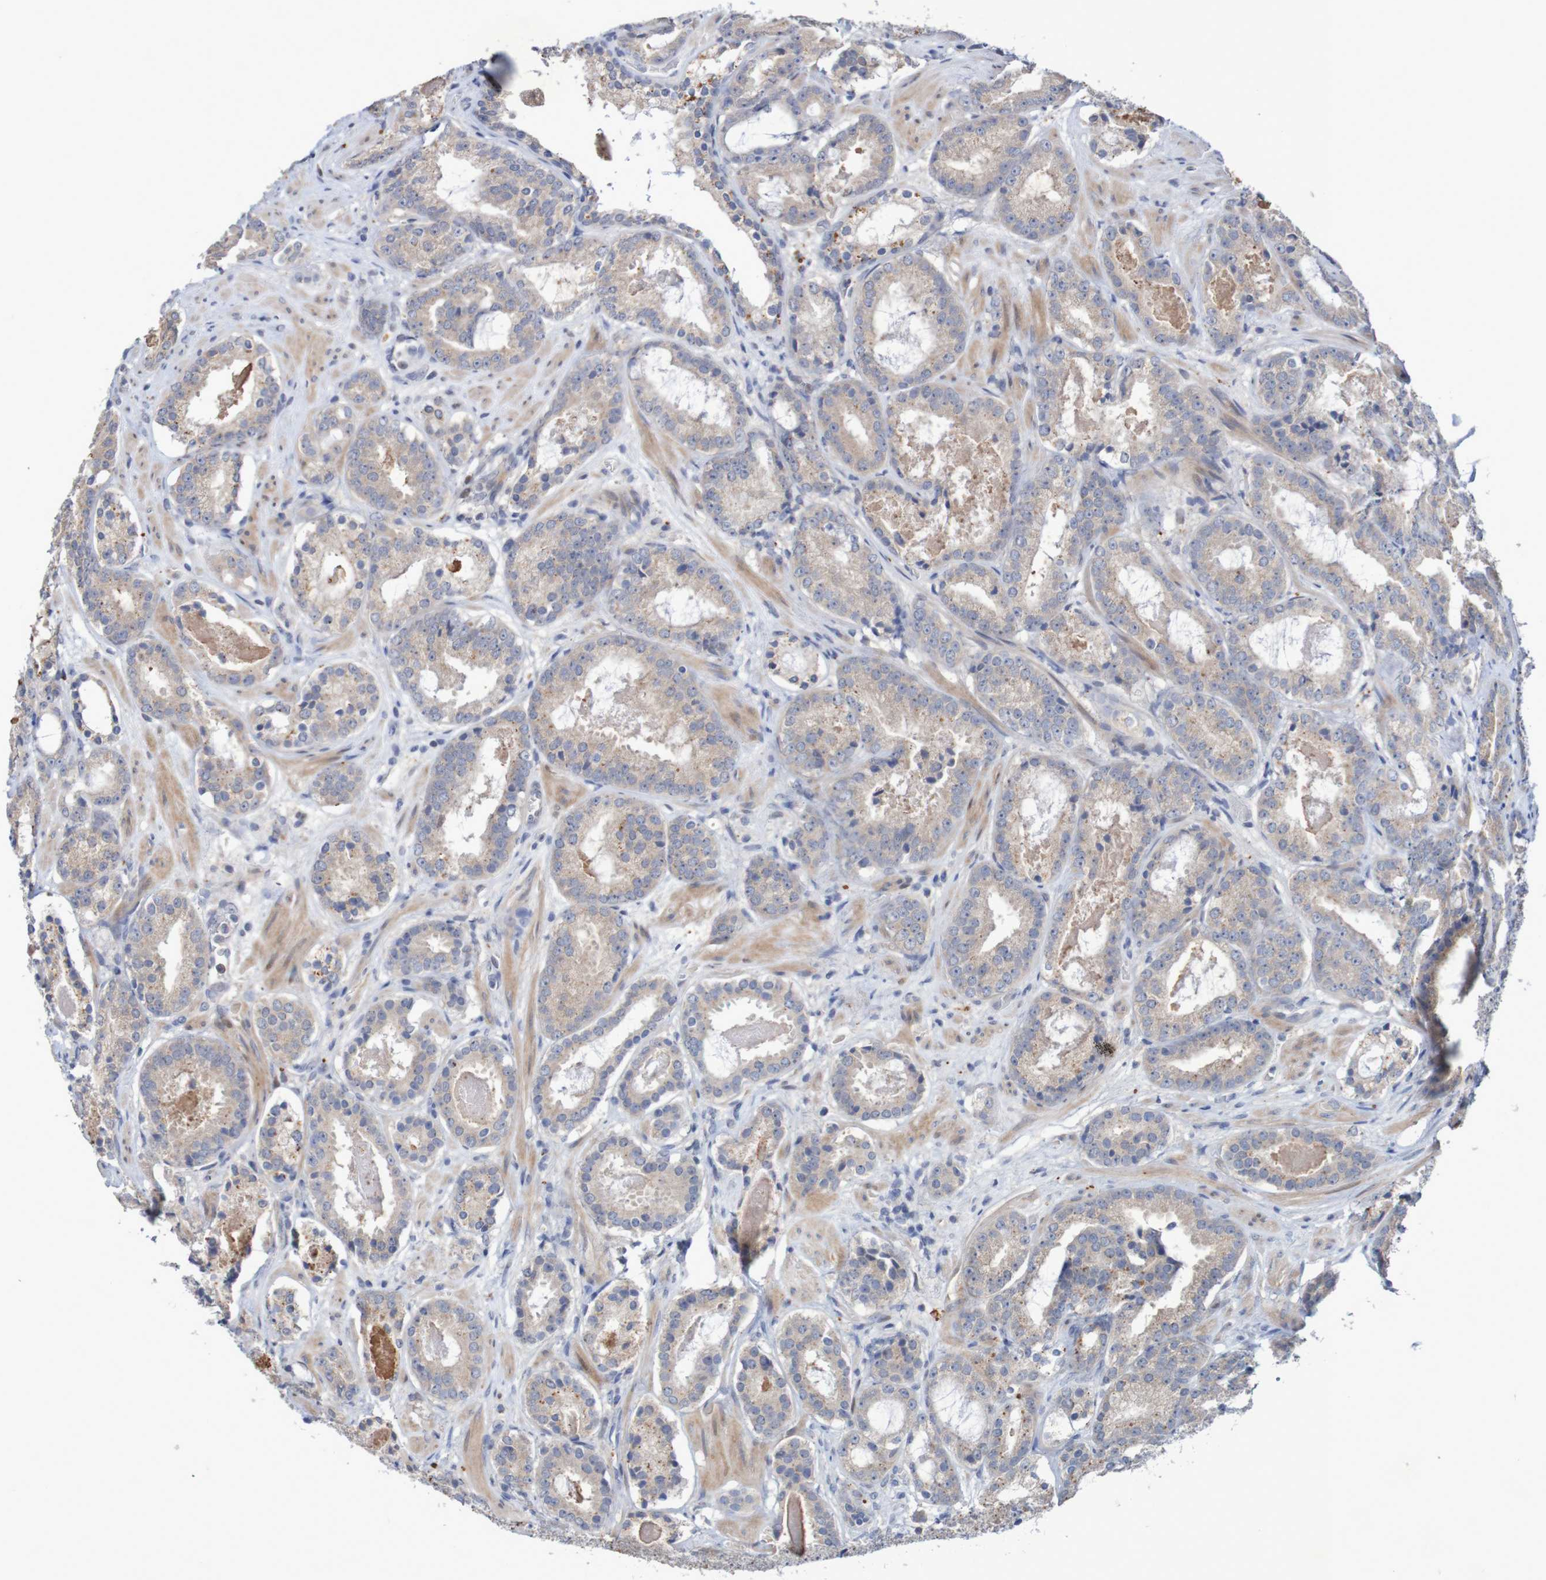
{"staining": {"intensity": "weak", "quantity": "25%-75%", "location": "cytoplasmic/membranous"}, "tissue": "prostate cancer", "cell_type": "Tumor cells", "image_type": "cancer", "snomed": [{"axis": "morphology", "description": "Adenocarcinoma, Low grade"}, {"axis": "topography", "description": "Prostate"}], "caption": "Prostate cancer (adenocarcinoma (low-grade)) stained for a protein displays weak cytoplasmic/membranous positivity in tumor cells. (brown staining indicates protein expression, while blue staining denotes nuclei).", "gene": "FBP2", "patient": {"sex": "male", "age": 69}}